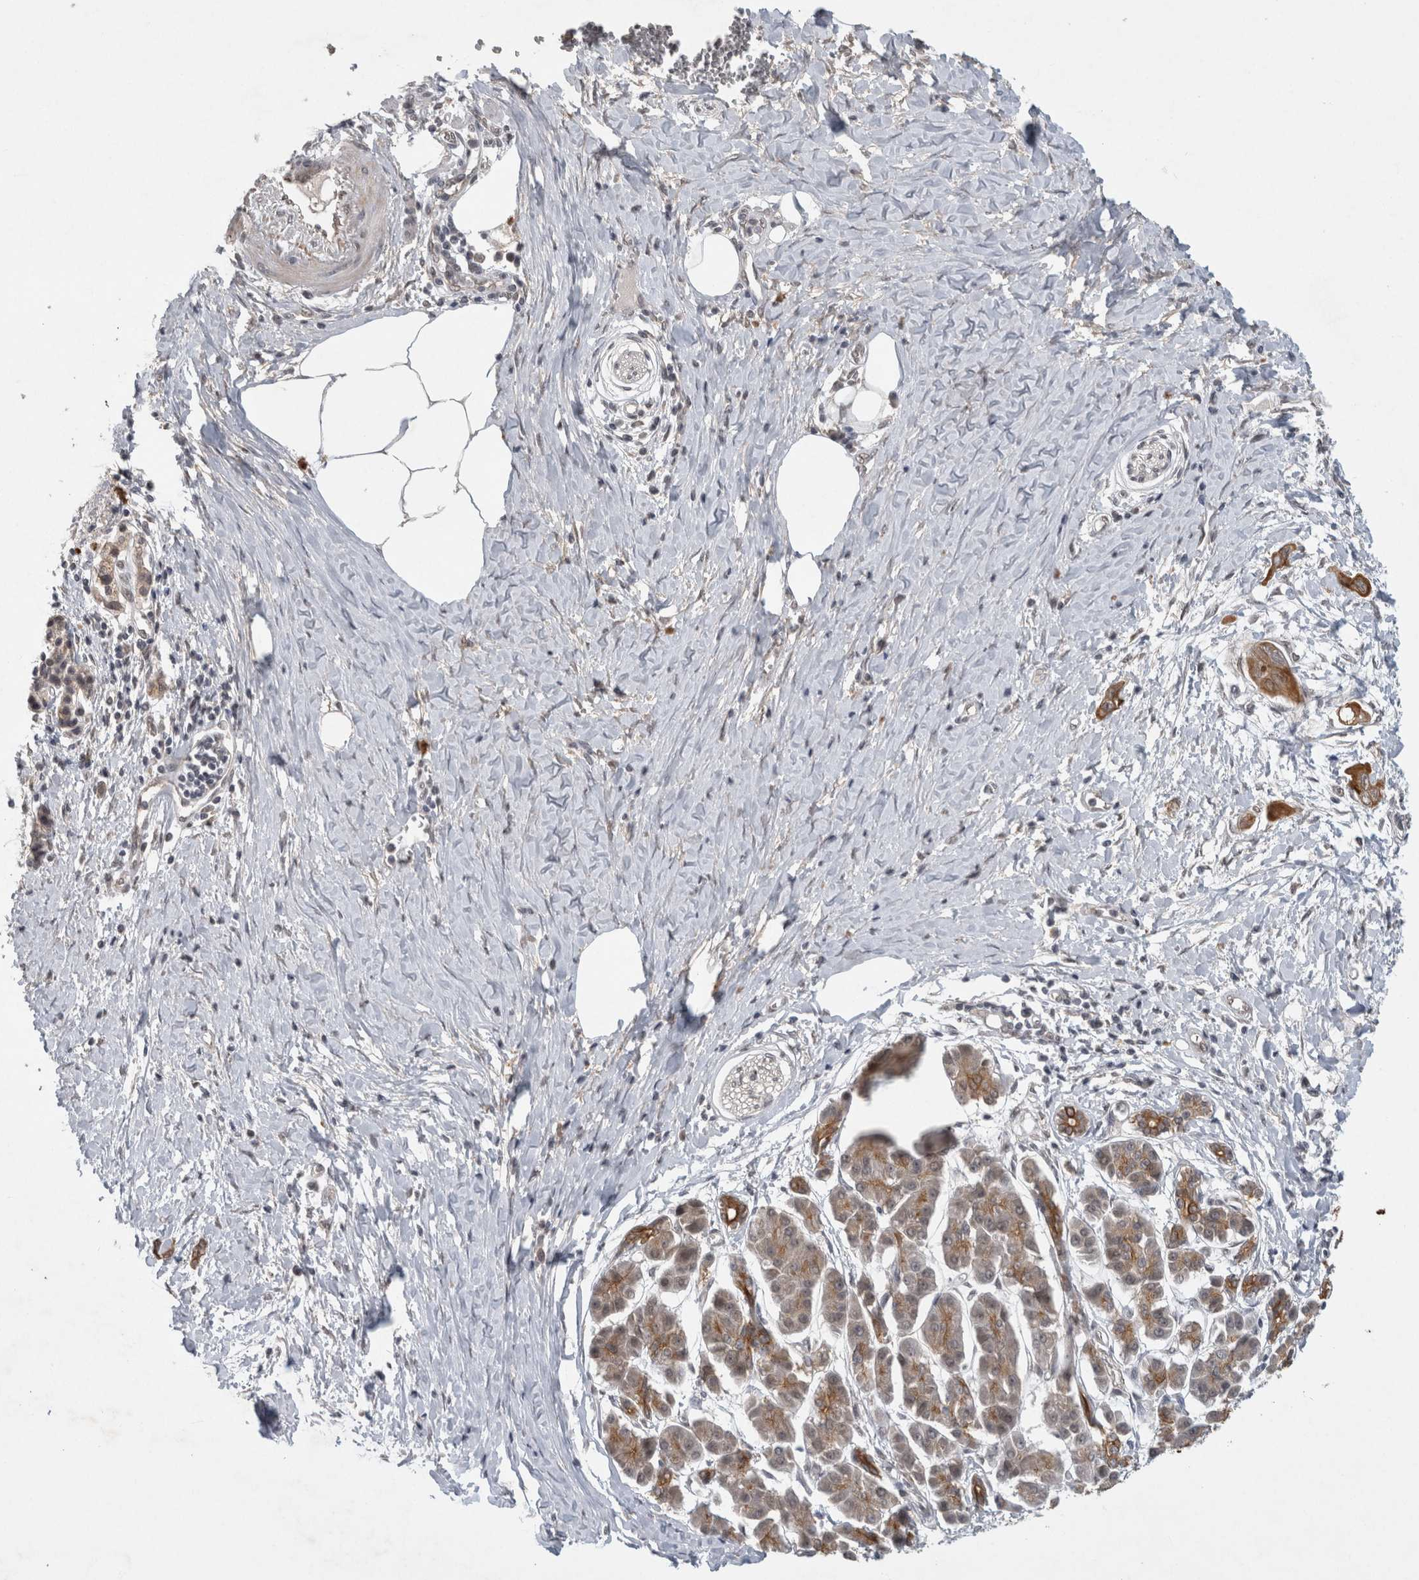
{"staining": {"intensity": "strong", "quantity": ">75%", "location": "cytoplasmic/membranous"}, "tissue": "pancreatic cancer", "cell_type": "Tumor cells", "image_type": "cancer", "snomed": [{"axis": "morphology", "description": "Adenocarcinoma, NOS"}, {"axis": "topography", "description": "Pancreas"}], "caption": "About >75% of tumor cells in pancreatic adenocarcinoma reveal strong cytoplasmic/membranous protein staining as visualized by brown immunohistochemical staining.", "gene": "RHPN1", "patient": {"sex": "male", "age": 59}}